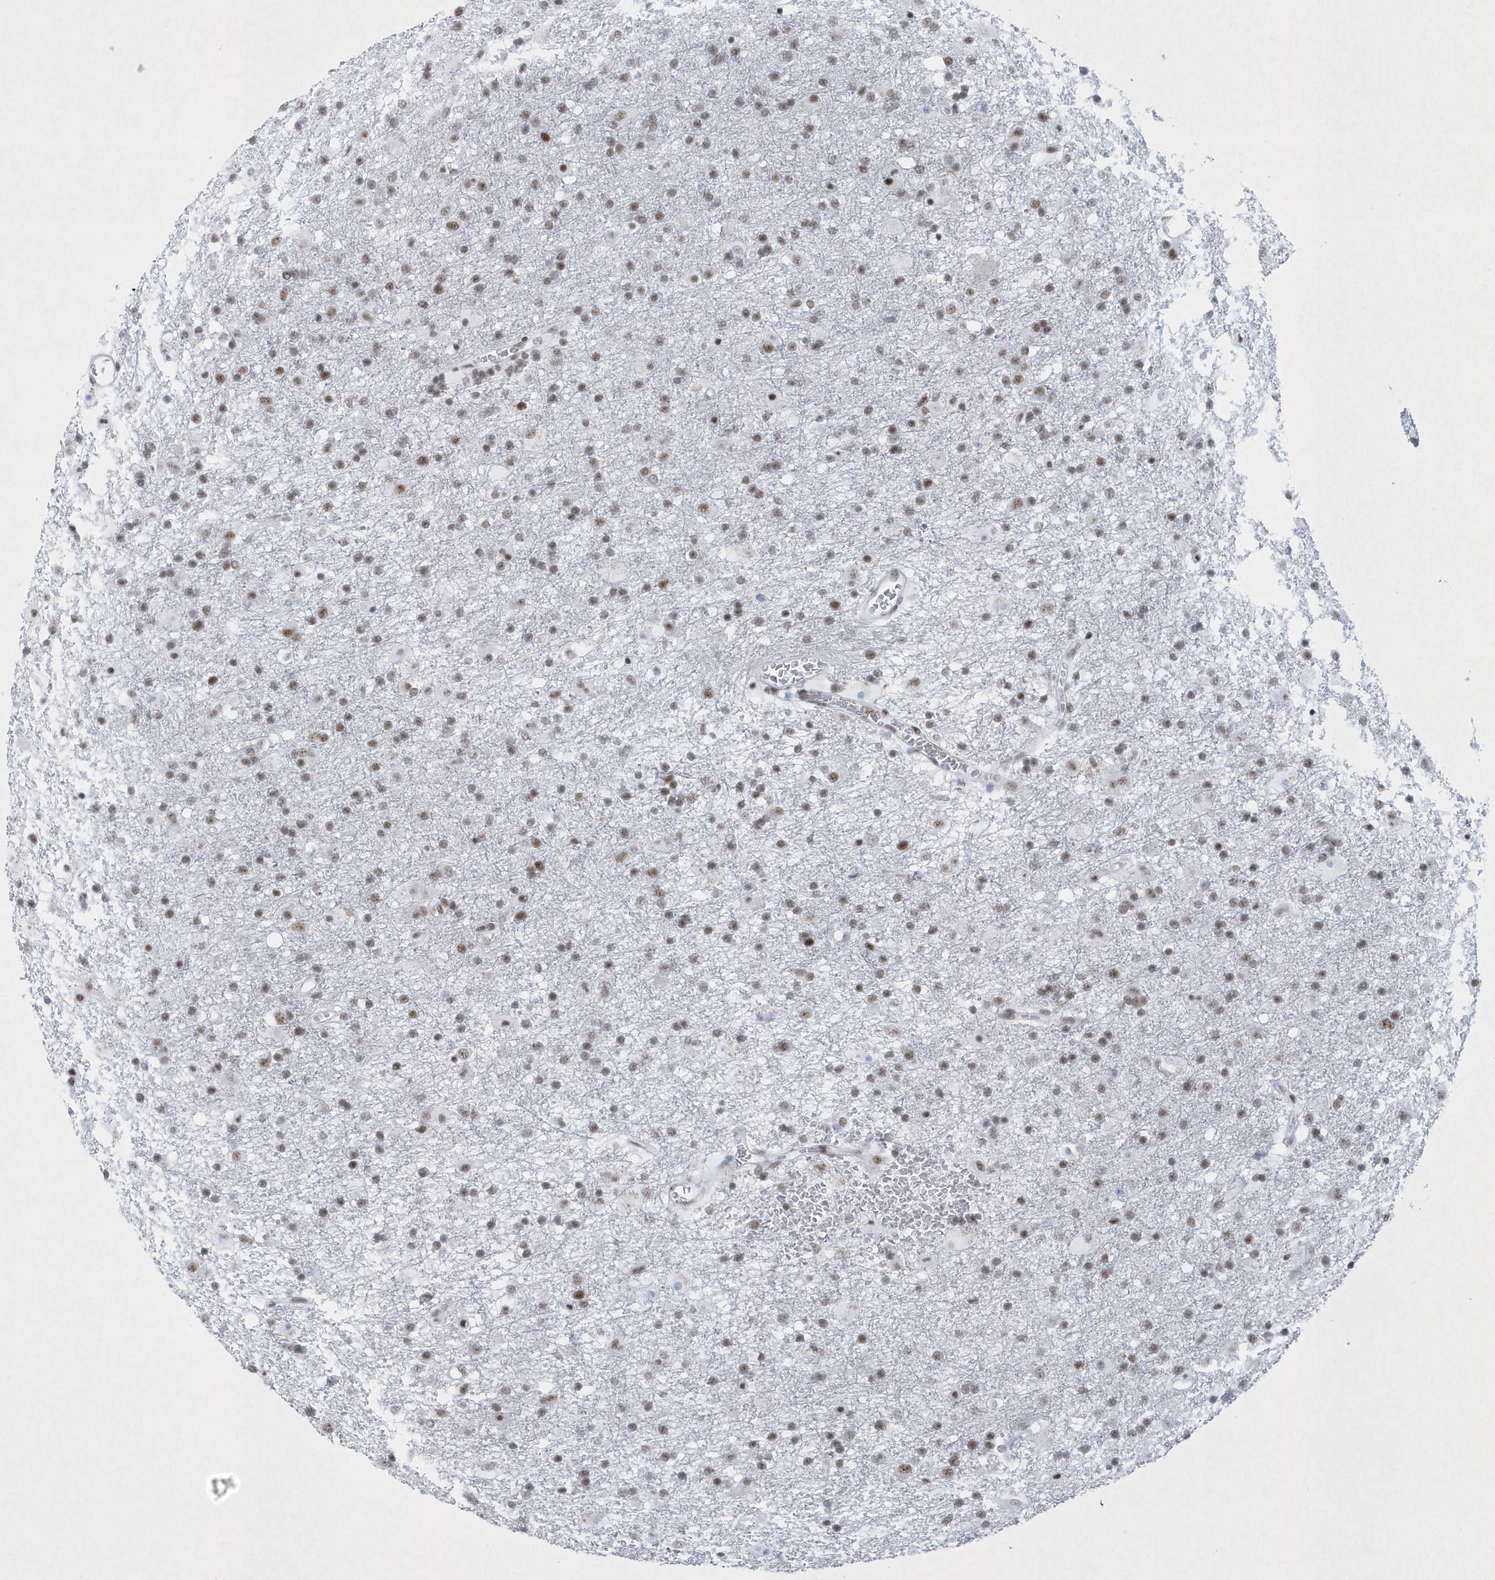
{"staining": {"intensity": "moderate", "quantity": ">75%", "location": "nuclear"}, "tissue": "glioma", "cell_type": "Tumor cells", "image_type": "cancer", "snomed": [{"axis": "morphology", "description": "Glioma, malignant, Low grade"}, {"axis": "topography", "description": "Brain"}], "caption": "A brown stain highlights moderate nuclear expression of a protein in glioma tumor cells.", "gene": "DCLRE1A", "patient": {"sex": "male", "age": 65}}